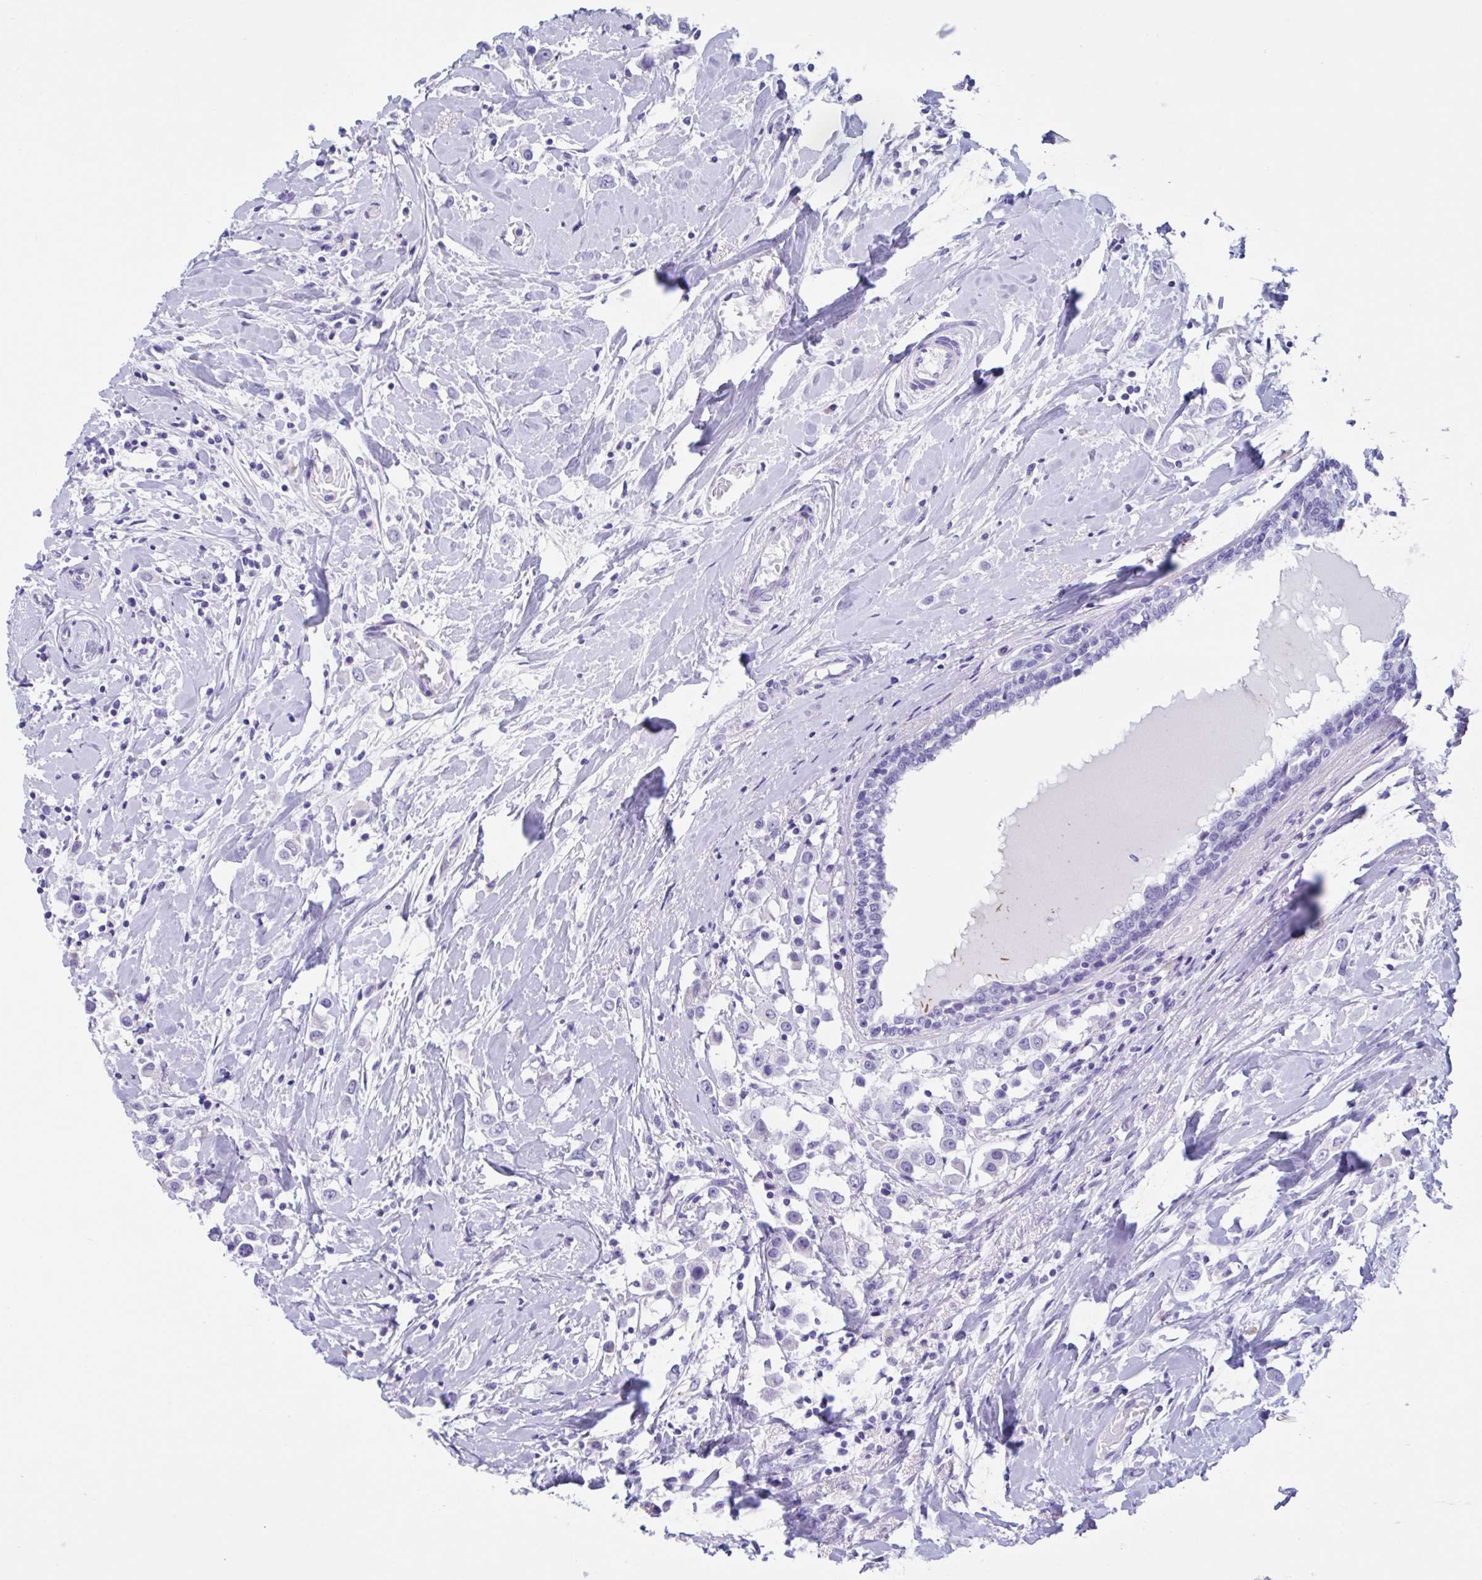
{"staining": {"intensity": "negative", "quantity": "none", "location": "none"}, "tissue": "breast cancer", "cell_type": "Tumor cells", "image_type": "cancer", "snomed": [{"axis": "morphology", "description": "Duct carcinoma"}, {"axis": "topography", "description": "Breast"}], "caption": "DAB (3,3'-diaminobenzidine) immunohistochemical staining of breast cancer (infiltrating ductal carcinoma) reveals no significant staining in tumor cells. (DAB (3,3'-diaminobenzidine) immunohistochemistry, high magnification).", "gene": "USP35", "patient": {"sex": "female", "age": 61}}